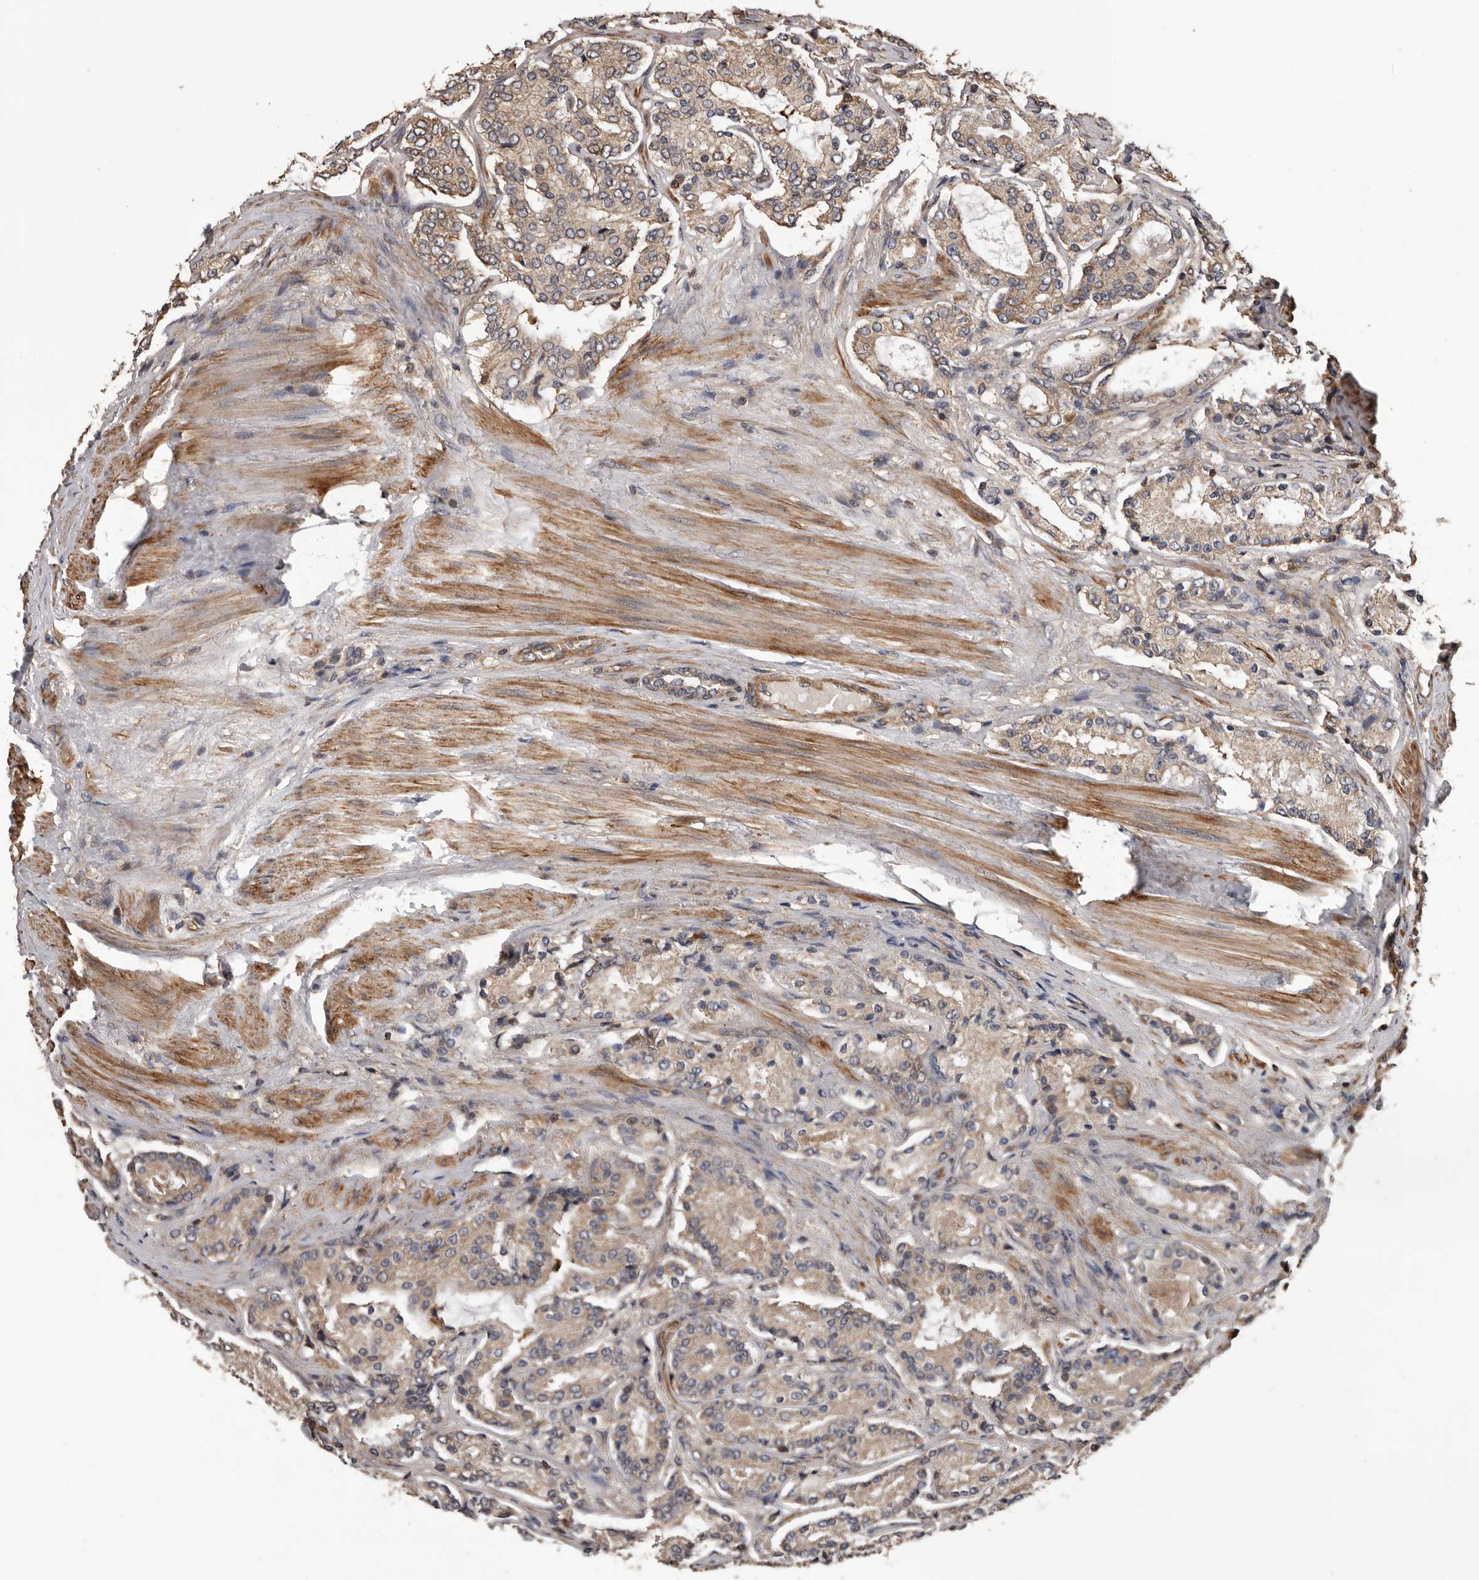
{"staining": {"intensity": "weak", "quantity": ">75%", "location": "cytoplasmic/membranous"}, "tissue": "prostate cancer", "cell_type": "Tumor cells", "image_type": "cancer", "snomed": [{"axis": "morphology", "description": "Adenocarcinoma, Medium grade"}, {"axis": "topography", "description": "Prostate"}], "caption": "Human prostate cancer (medium-grade adenocarcinoma) stained for a protein (brown) demonstrates weak cytoplasmic/membranous positive staining in about >75% of tumor cells.", "gene": "ADAMTS2", "patient": {"sex": "male", "age": 72}}